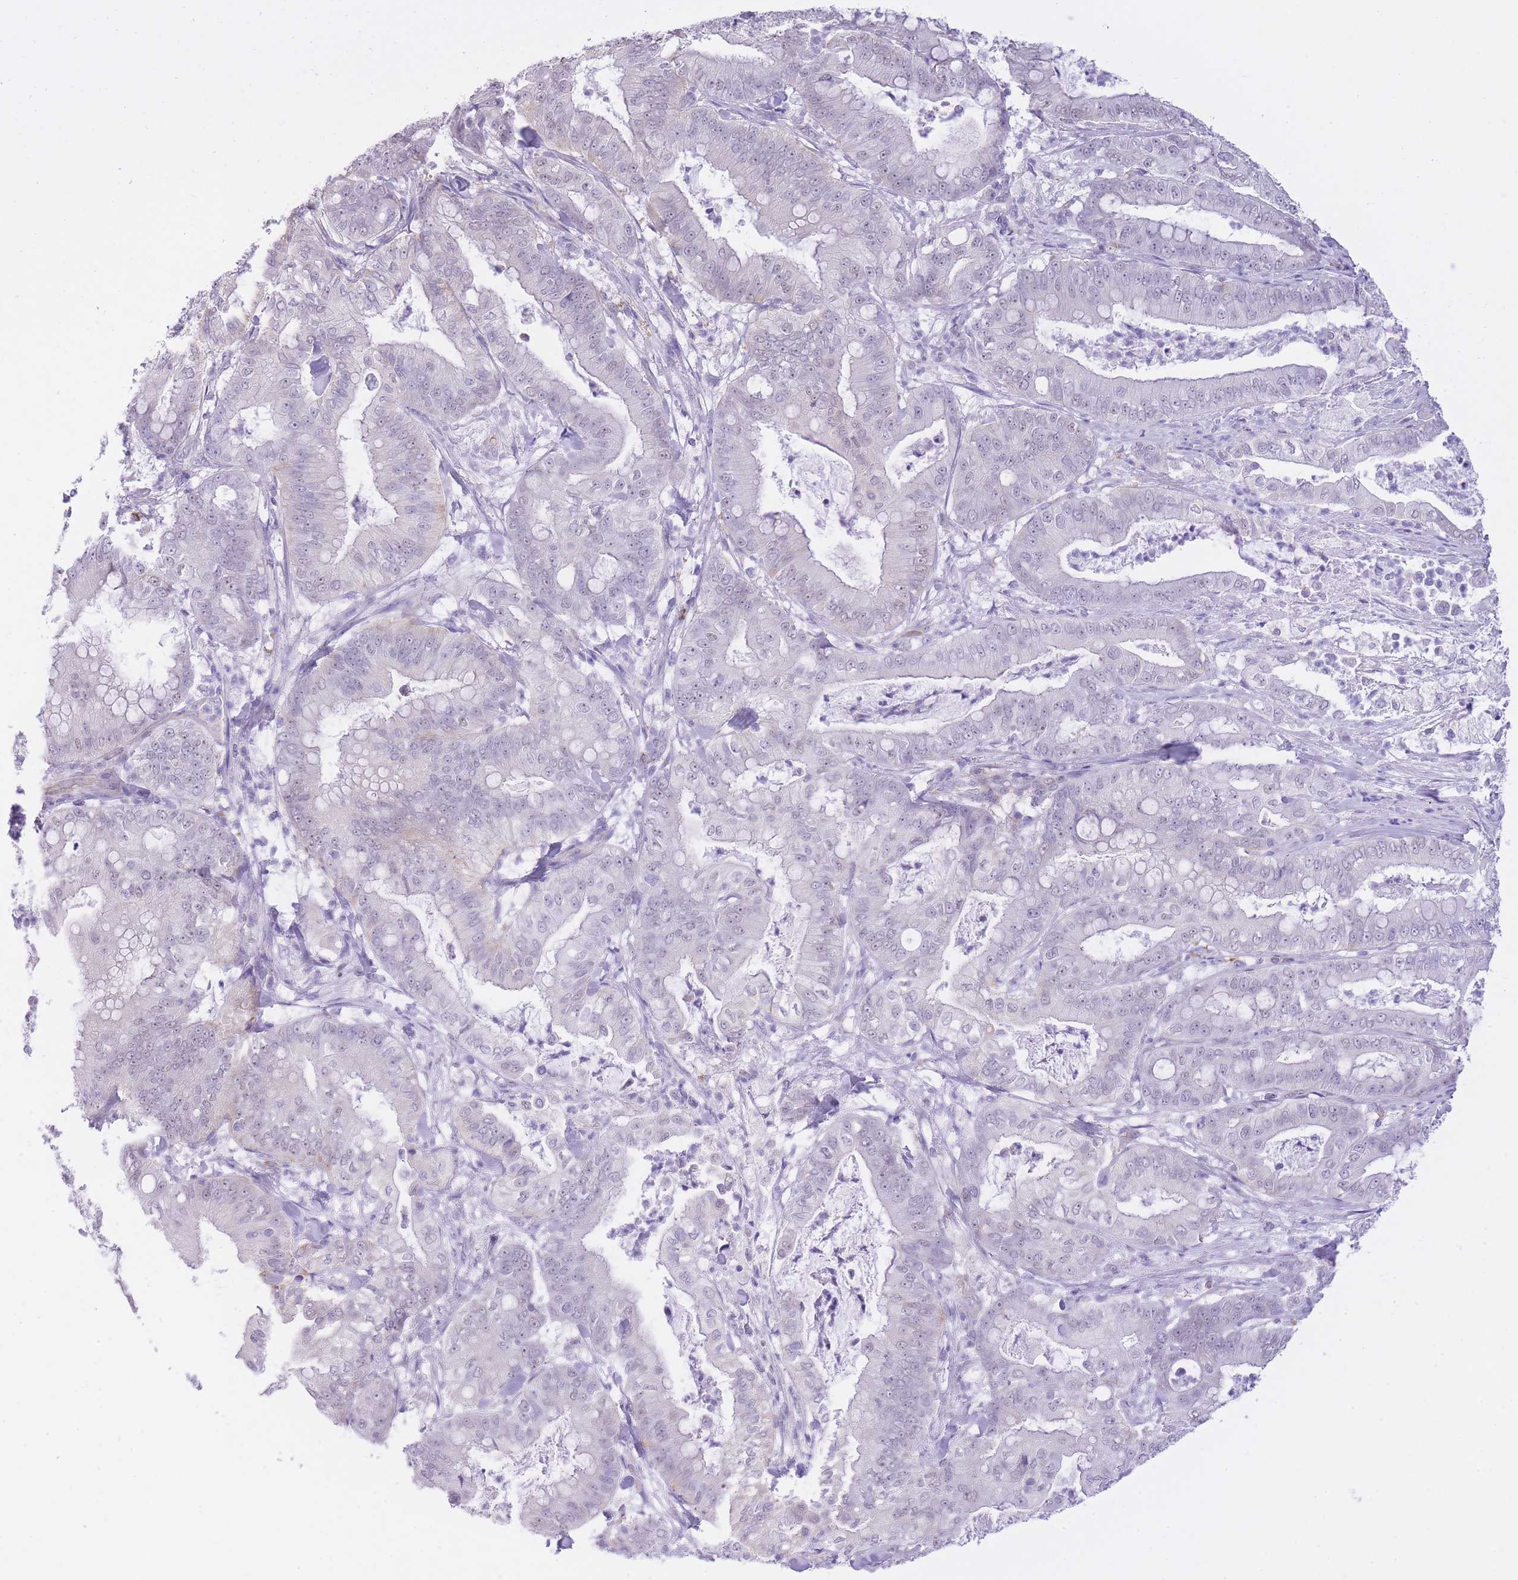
{"staining": {"intensity": "negative", "quantity": "none", "location": "none"}, "tissue": "pancreatic cancer", "cell_type": "Tumor cells", "image_type": "cancer", "snomed": [{"axis": "morphology", "description": "Adenocarcinoma, NOS"}, {"axis": "topography", "description": "Pancreas"}], "caption": "This image is of adenocarcinoma (pancreatic) stained with IHC to label a protein in brown with the nuclei are counter-stained blue. There is no positivity in tumor cells.", "gene": "MEIOSIN", "patient": {"sex": "male", "age": 71}}